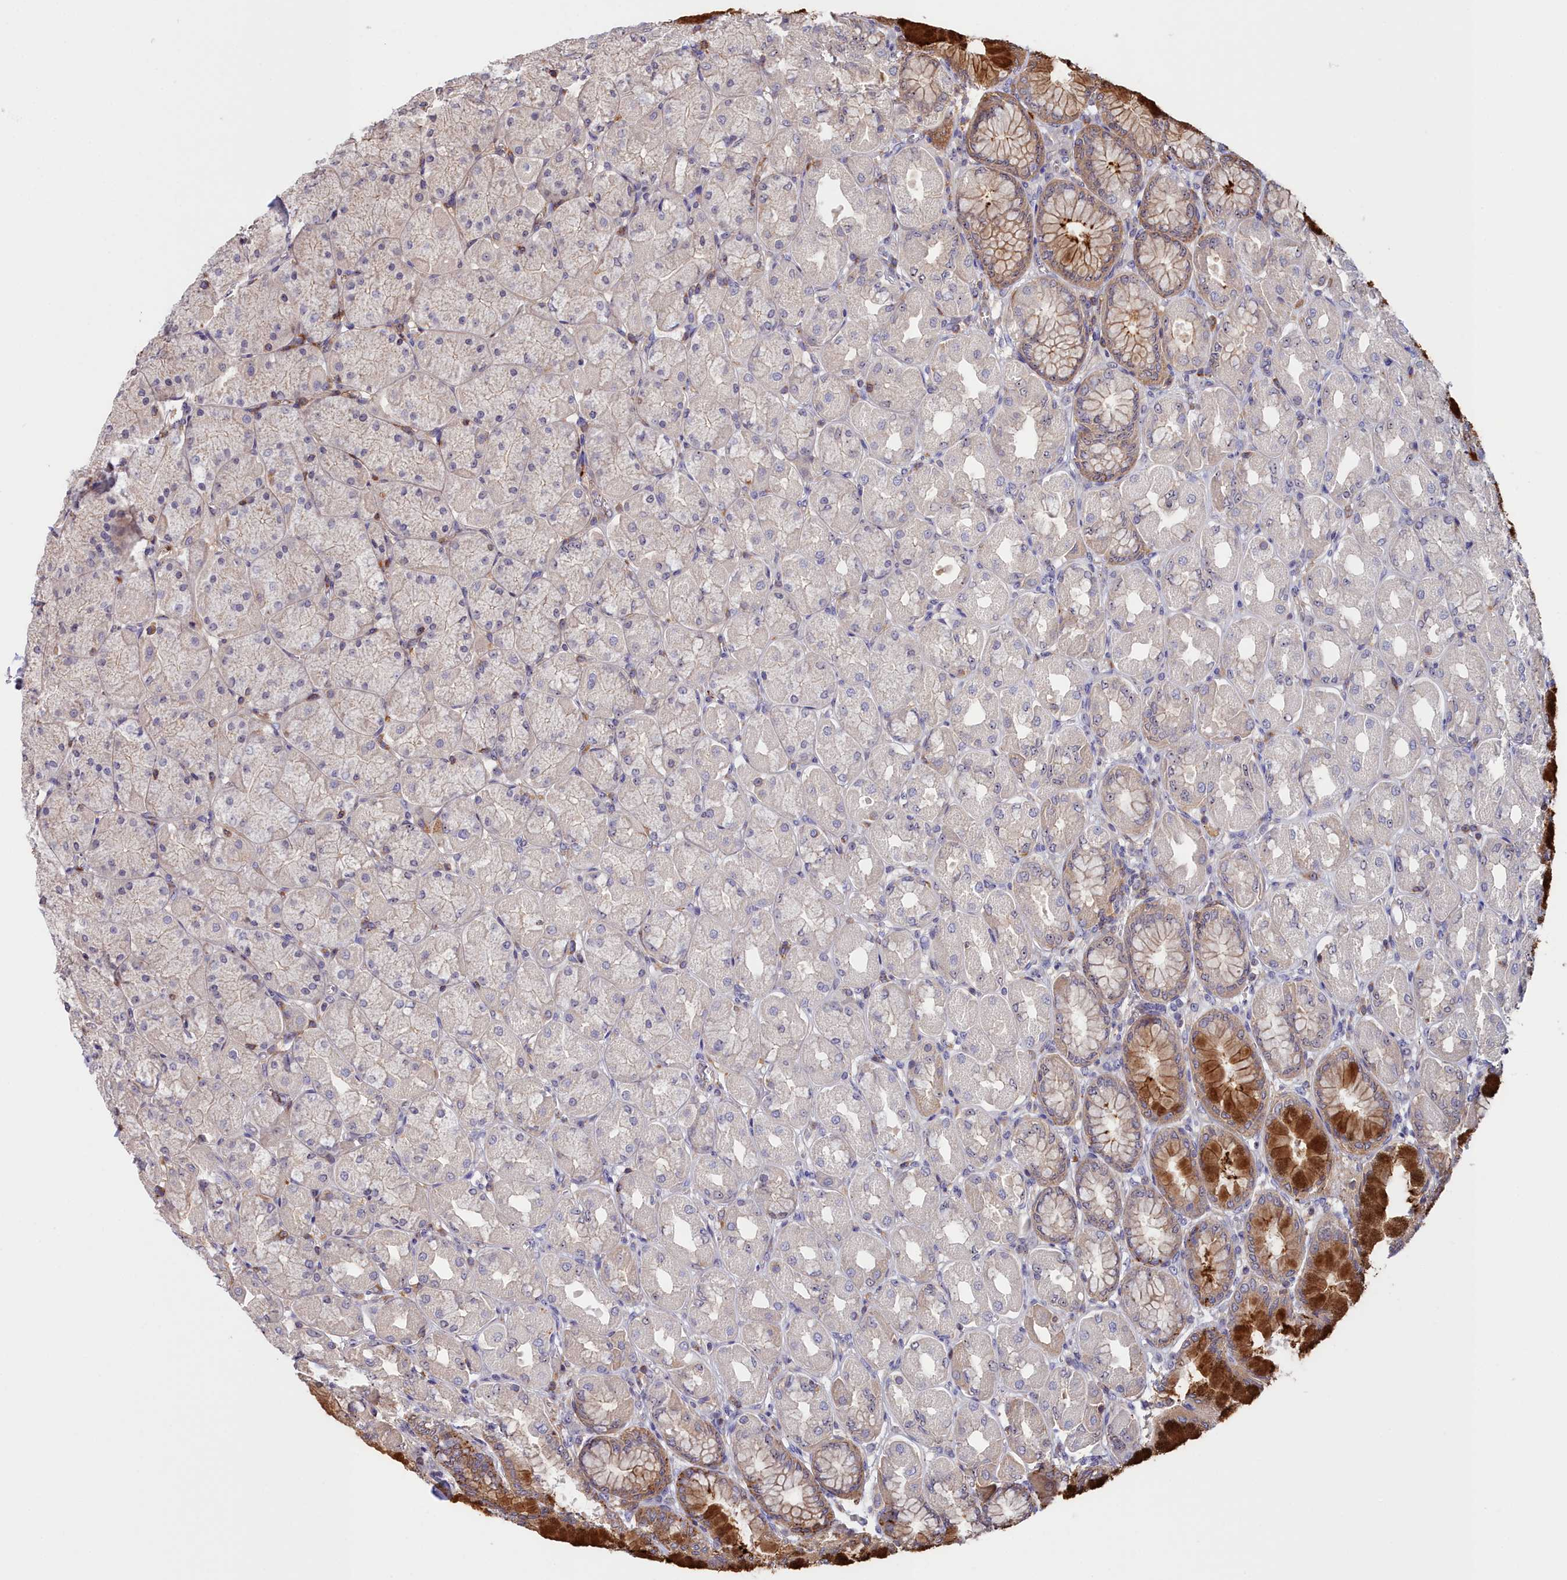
{"staining": {"intensity": "strong", "quantity": "25%-75%", "location": "cytoplasmic/membranous,nuclear"}, "tissue": "stomach", "cell_type": "Glandular cells", "image_type": "normal", "snomed": [{"axis": "morphology", "description": "Normal tissue, NOS"}, {"axis": "topography", "description": "Stomach, upper"}], "caption": "Immunohistochemistry (IHC) (DAB (3,3'-diaminobenzidine)) staining of benign stomach reveals strong cytoplasmic/membranous,nuclear protein staining in about 25%-75% of glandular cells. (DAB (3,3'-diaminobenzidine) IHC with brightfield microscopy, high magnification).", "gene": "NEURL4", "patient": {"sex": "female", "age": 56}}